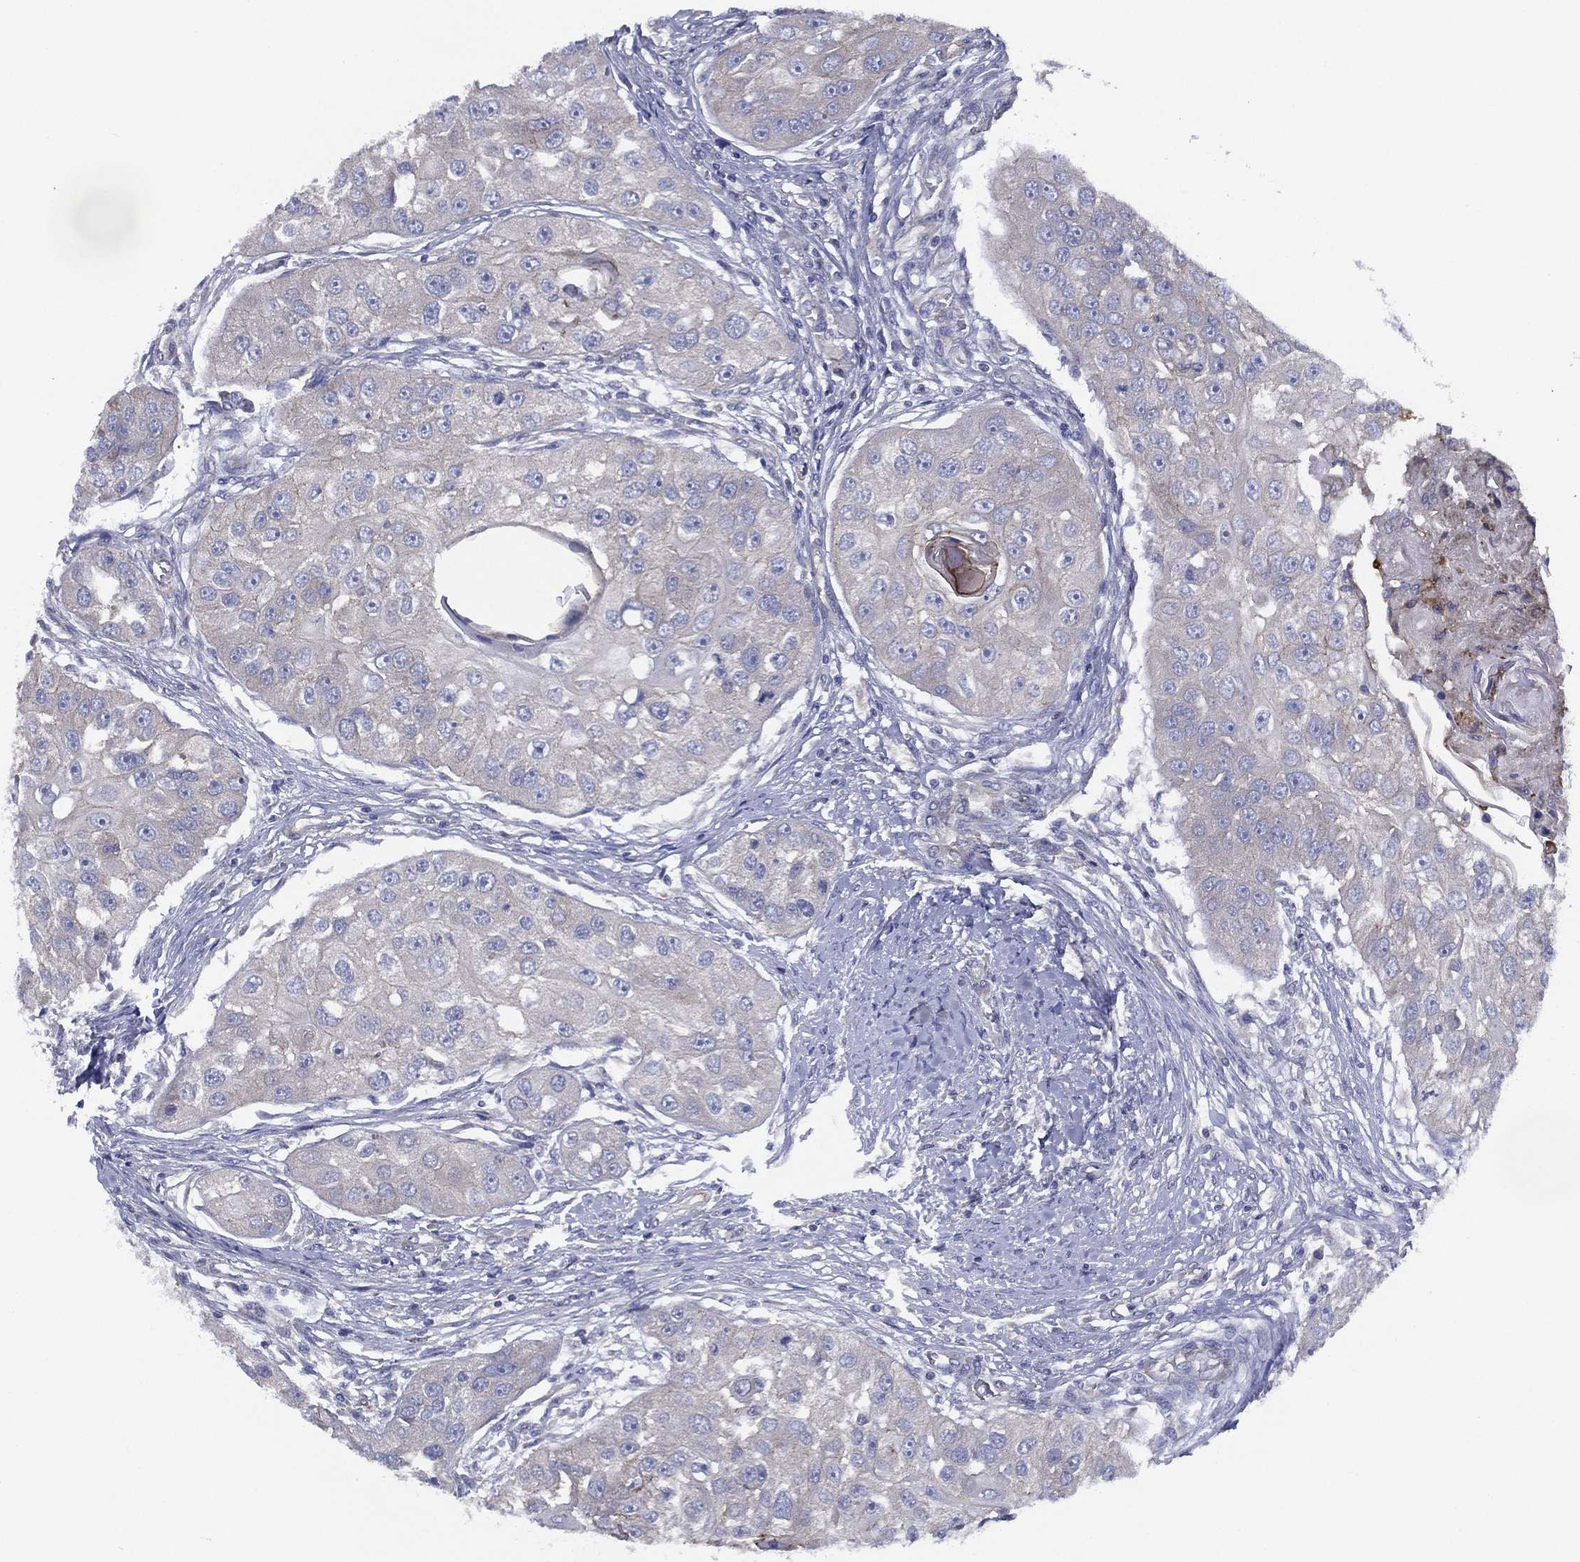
{"staining": {"intensity": "negative", "quantity": "none", "location": "none"}, "tissue": "head and neck cancer", "cell_type": "Tumor cells", "image_type": "cancer", "snomed": [{"axis": "morphology", "description": "Normal tissue, NOS"}, {"axis": "morphology", "description": "Squamous cell carcinoma, NOS"}, {"axis": "topography", "description": "Skeletal muscle"}, {"axis": "topography", "description": "Head-Neck"}], "caption": "Head and neck cancer (squamous cell carcinoma) was stained to show a protein in brown. There is no significant positivity in tumor cells.", "gene": "ZNF223", "patient": {"sex": "male", "age": 51}}